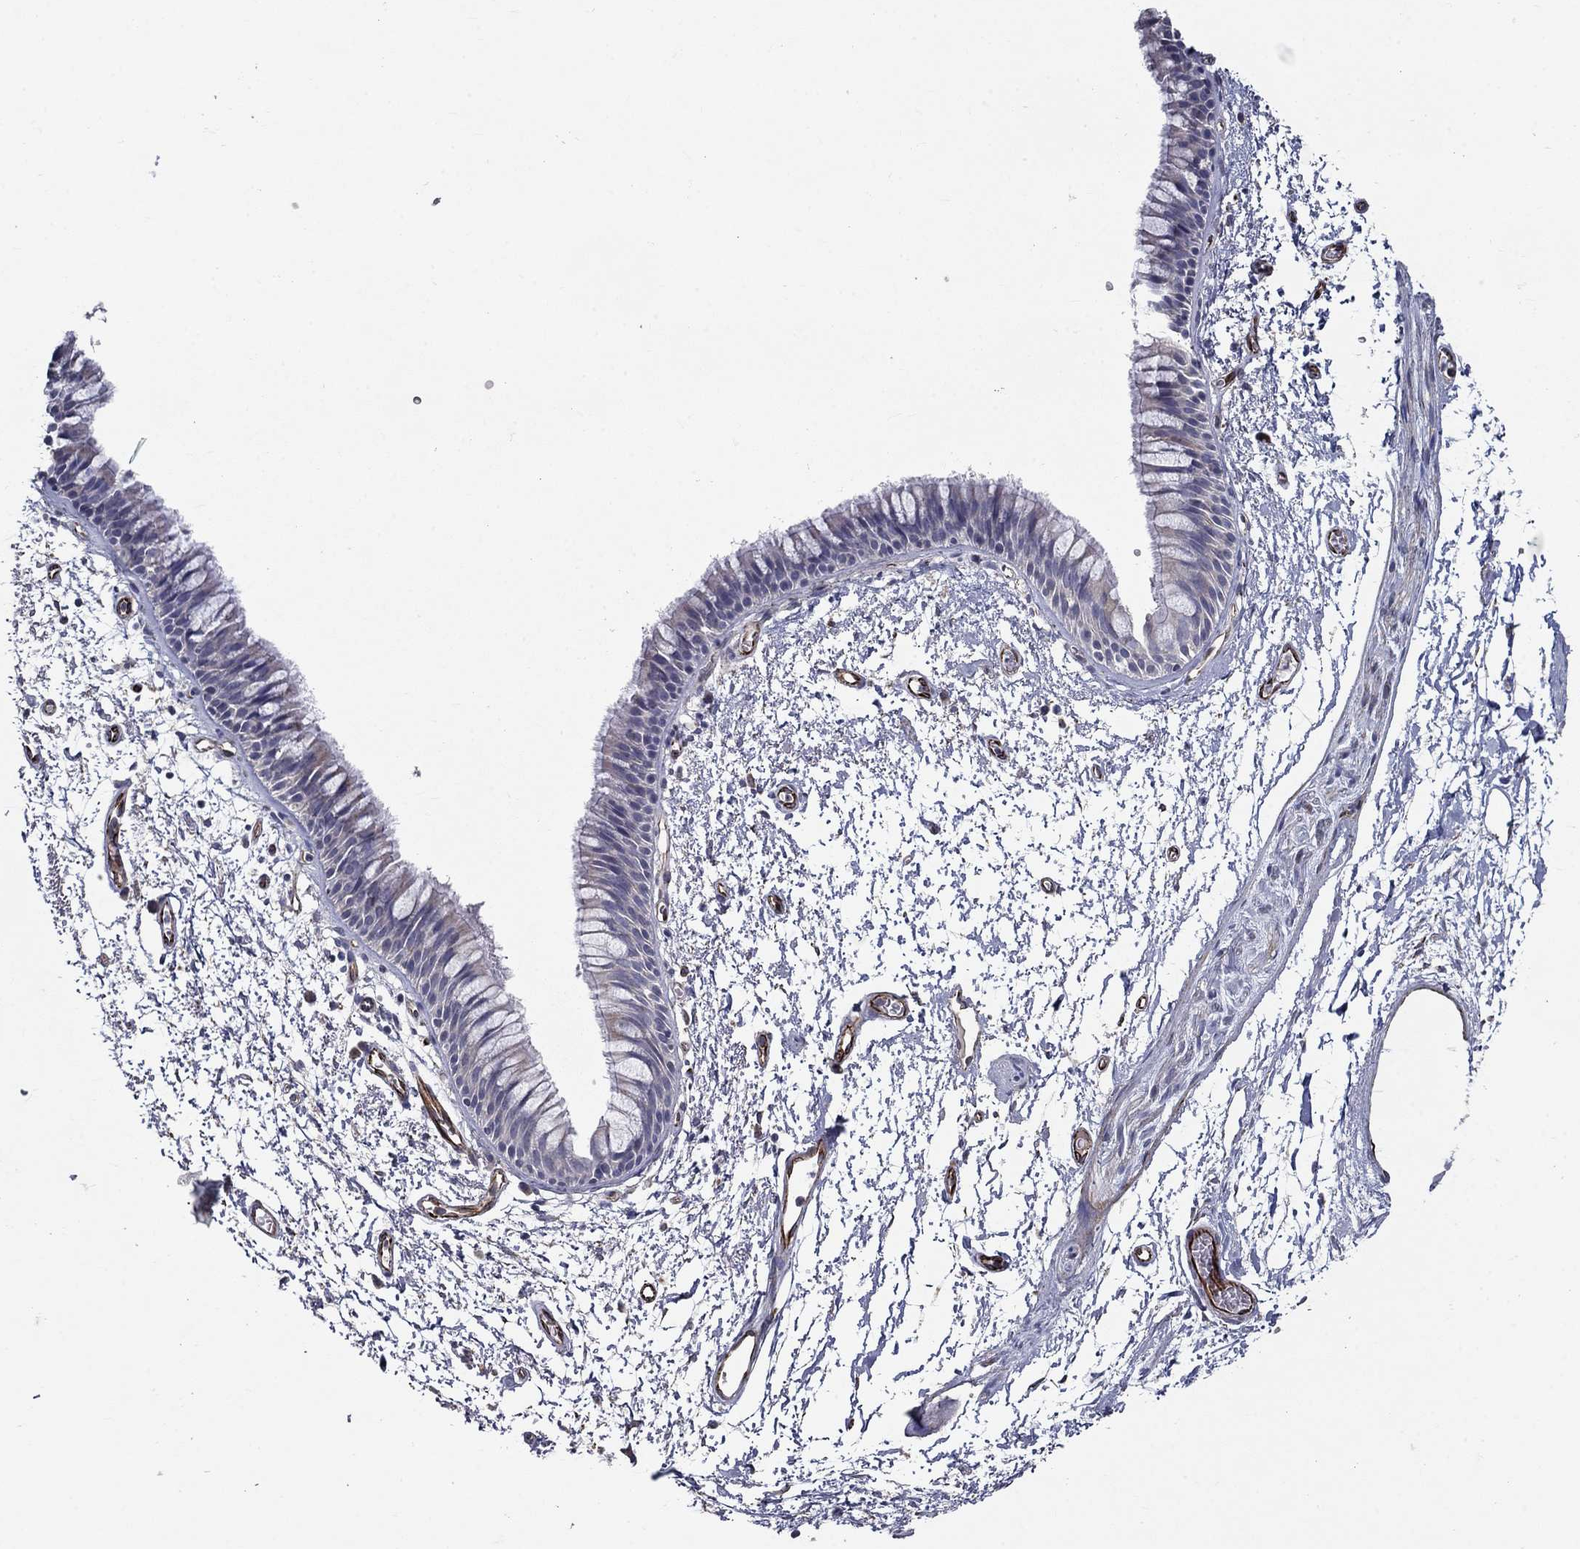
{"staining": {"intensity": "negative", "quantity": "none", "location": "none"}, "tissue": "bronchus", "cell_type": "Respiratory epithelial cells", "image_type": "normal", "snomed": [{"axis": "morphology", "description": "Normal tissue, NOS"}, {"axis": "topography", "description": "Cartilage tissue"}, {"axis": "topography", "description": "Bronchus"}], "caption": "This is an immunohistochemistry photomicrograph of normal human bronchus. There is no staining in respiratory epithelial cells.", "gene": "LACTB2", "patient": {"sex": "male", "age": 66}}